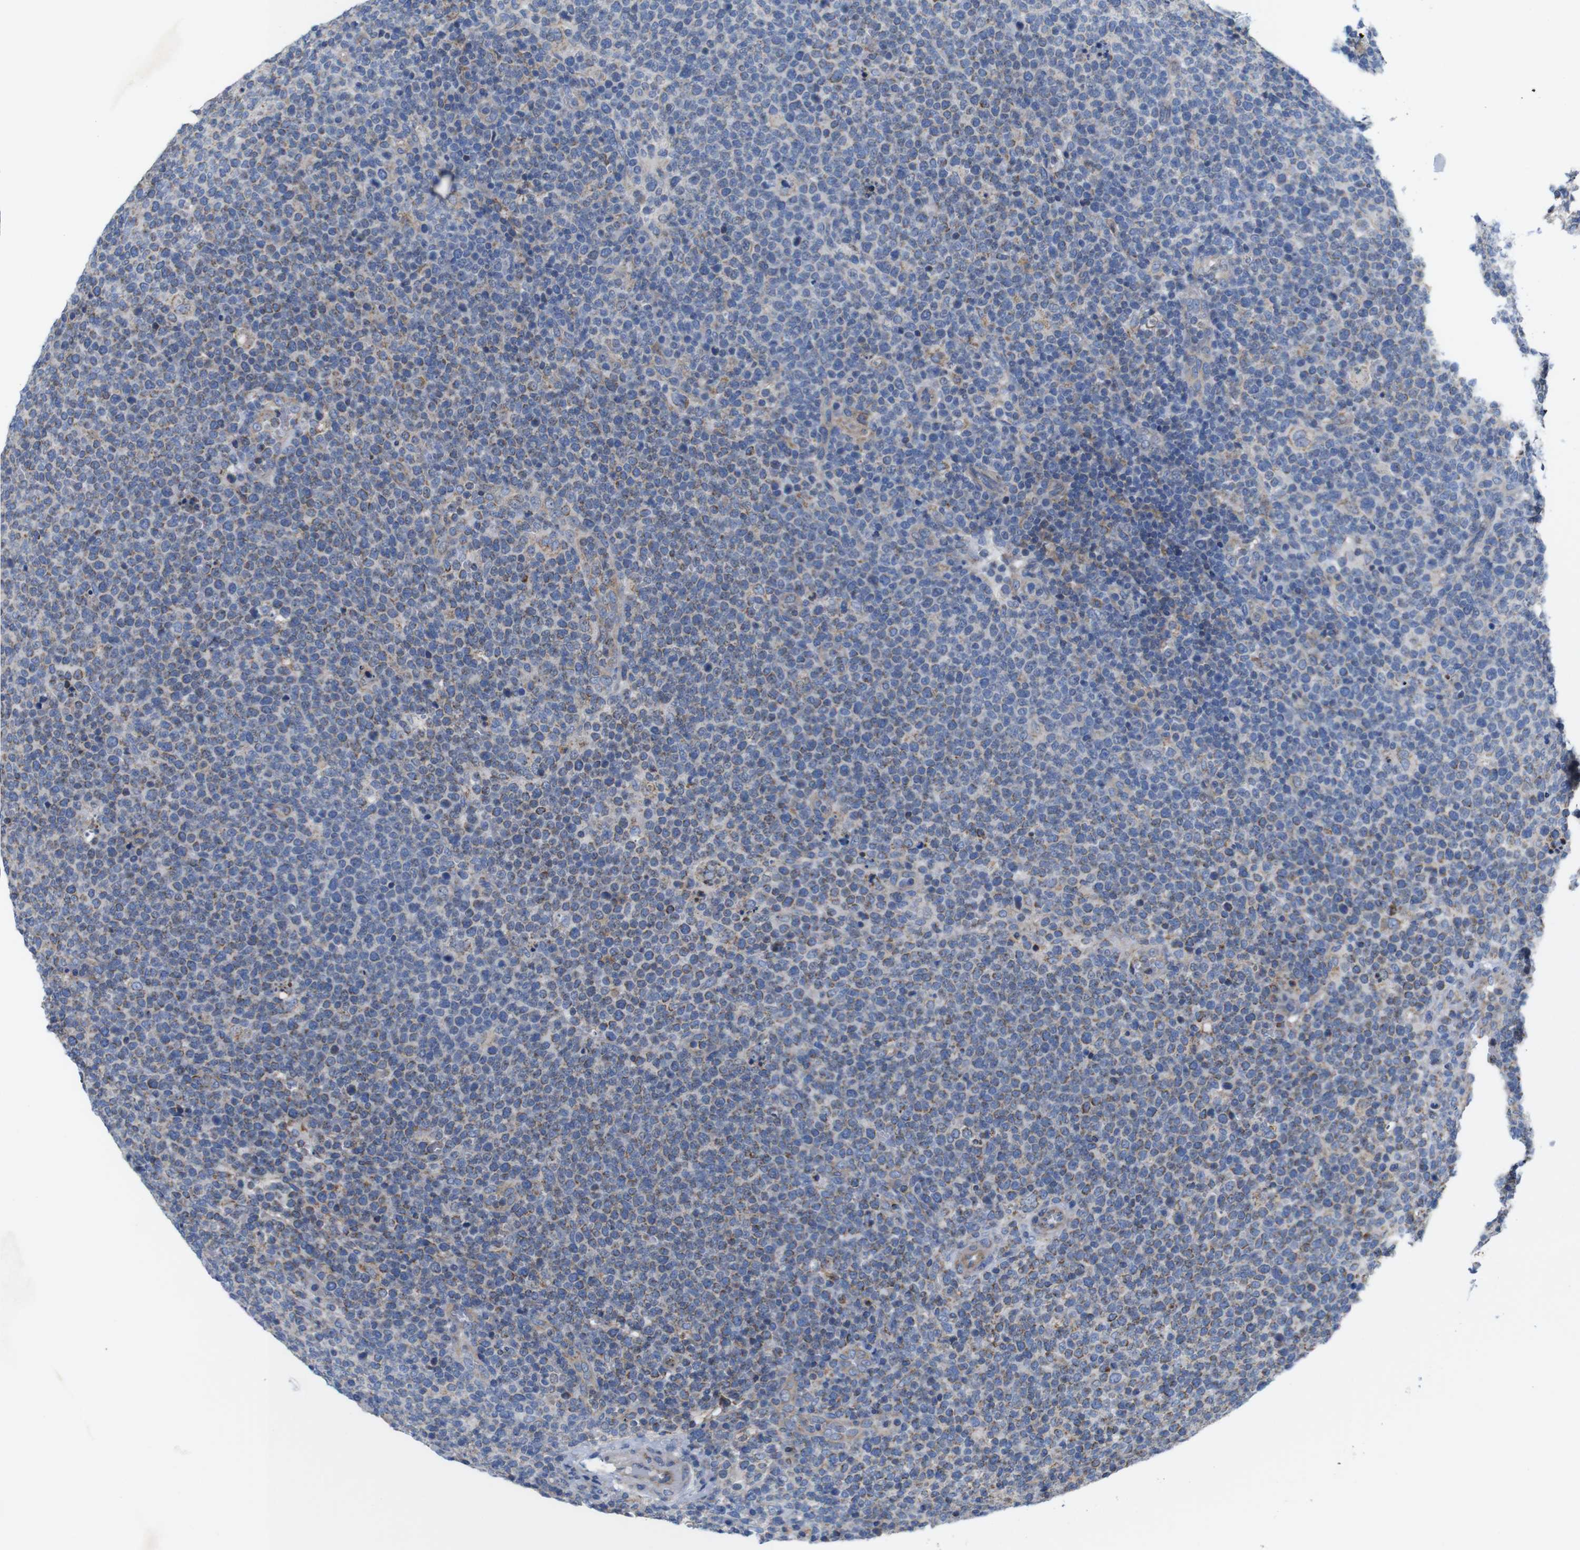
{"staining": {"intensity": "weak", "quantity": "25%-75%", "location": "cytoplasmic/membranous"}, "tissue": "lymphoma", "cell_type": "Tumor cells", "image_type": "cancer", "snomed": [{"axis": "morphology", "description": "Malignant lymphoma, non-Hodgkin's type, High grade"}, {"axis": "topography", "description": "Lymph node"}], "caption": "This micrograph shows IHC staining of lymphoma, with low weak cytoplasmic/membranous positivity in about 25%-75% of tumor cells.", "gene": "PDCD1LG2", "patient": {"sex": "male", "age": 61}}